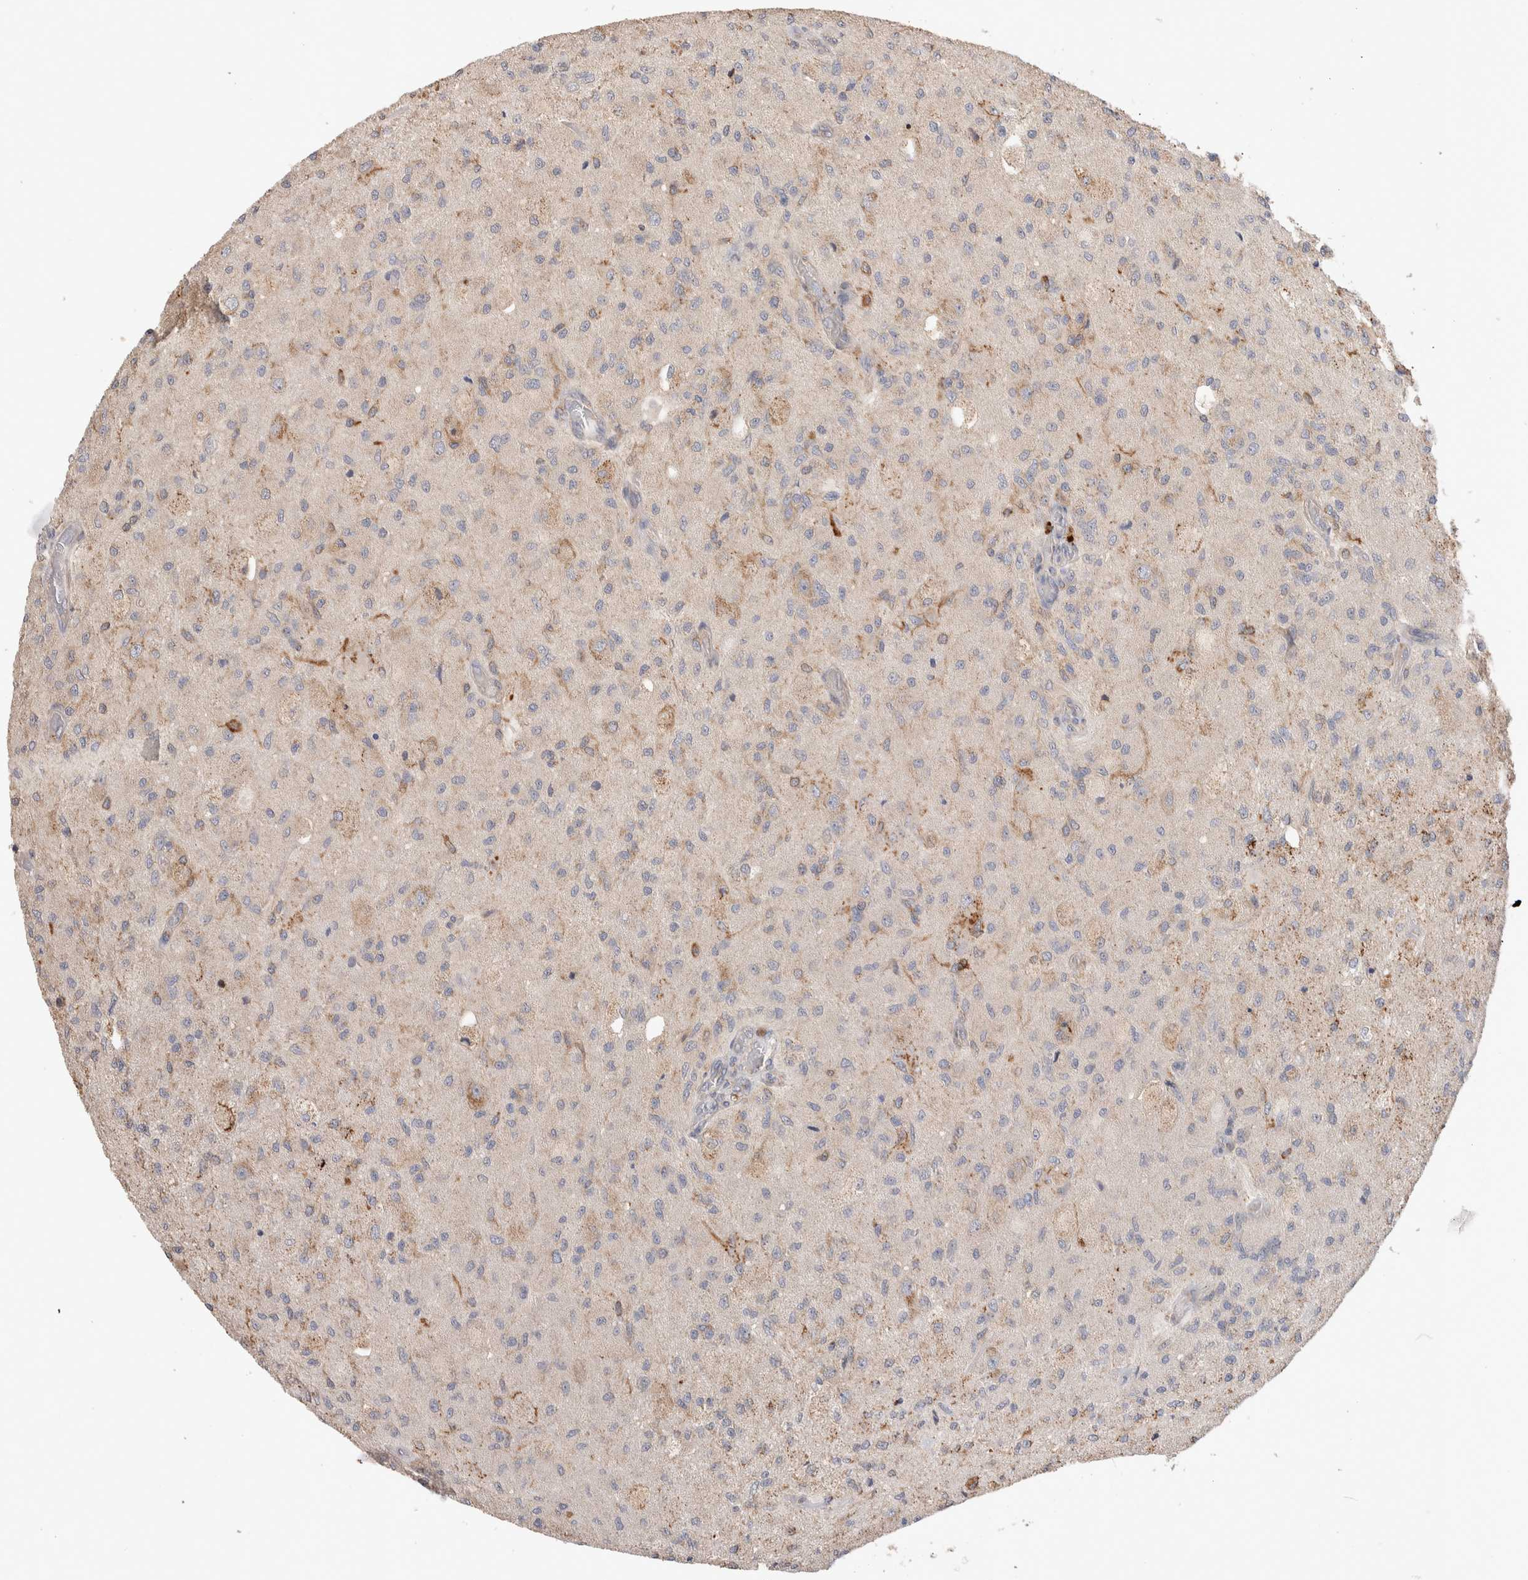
{"staining": {"intensity": "moderate", "quantity": "<25%", "location": "cytoplasmic/membranous"}, "tissue": "glioma", "cell_type": "Tumor cells", "image_type": "cancer", "snomed": [{"axis": "morphology", "description": "Normal tissue, NOS"}, {"axis": "morphology", "description": "Glioma, malignant, High grade"}, {"axis": "topography", "description": "Cerebral cortex"}], "caption": "Immunohistochemistry of human malignant high-grade glioma demonstrates low levels of moderate cytoplasmic/membranous positivity in approximately <25% of tumor cells.", "gene": "DEPTOR", "patient": {"sex": "male", "age": 77}}